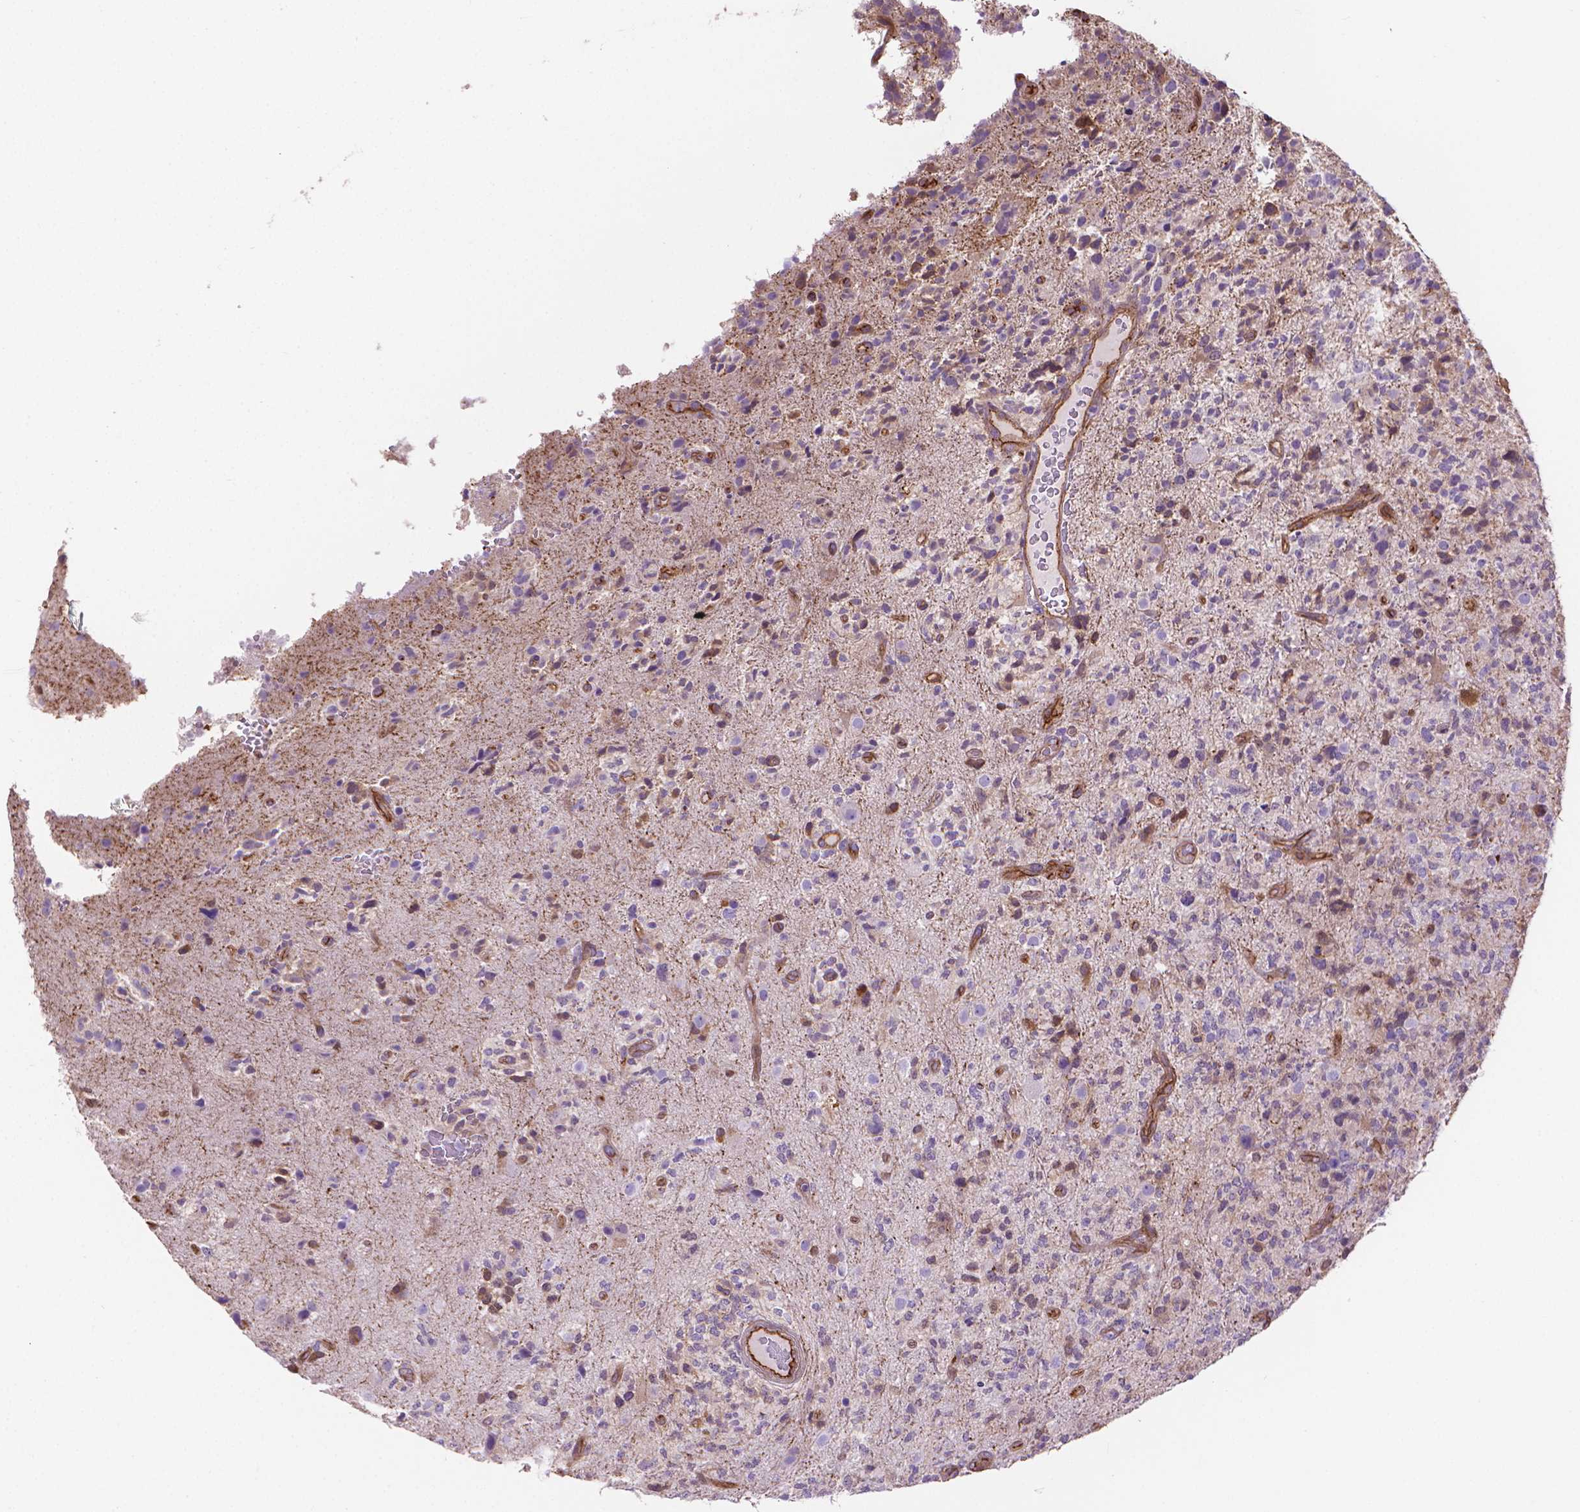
{"staining": {"intensity": "negative", "quantity": "none", "location": "none"}, "tissue": "glioma", "cell_type": "Tumor cells", "image_type": "cancer", "snomed": [{"axis": "morphology", "description": "Glioma, malignant, High grade"}, {"axis": "topography", "description": "Brain"}], "caption": "The photomicrograph exhibits no significant staining in tumor cells of malignant glioma (high-grade).", "gene": "CLIC4", "patient": {"sex": "female", "age": 71}}